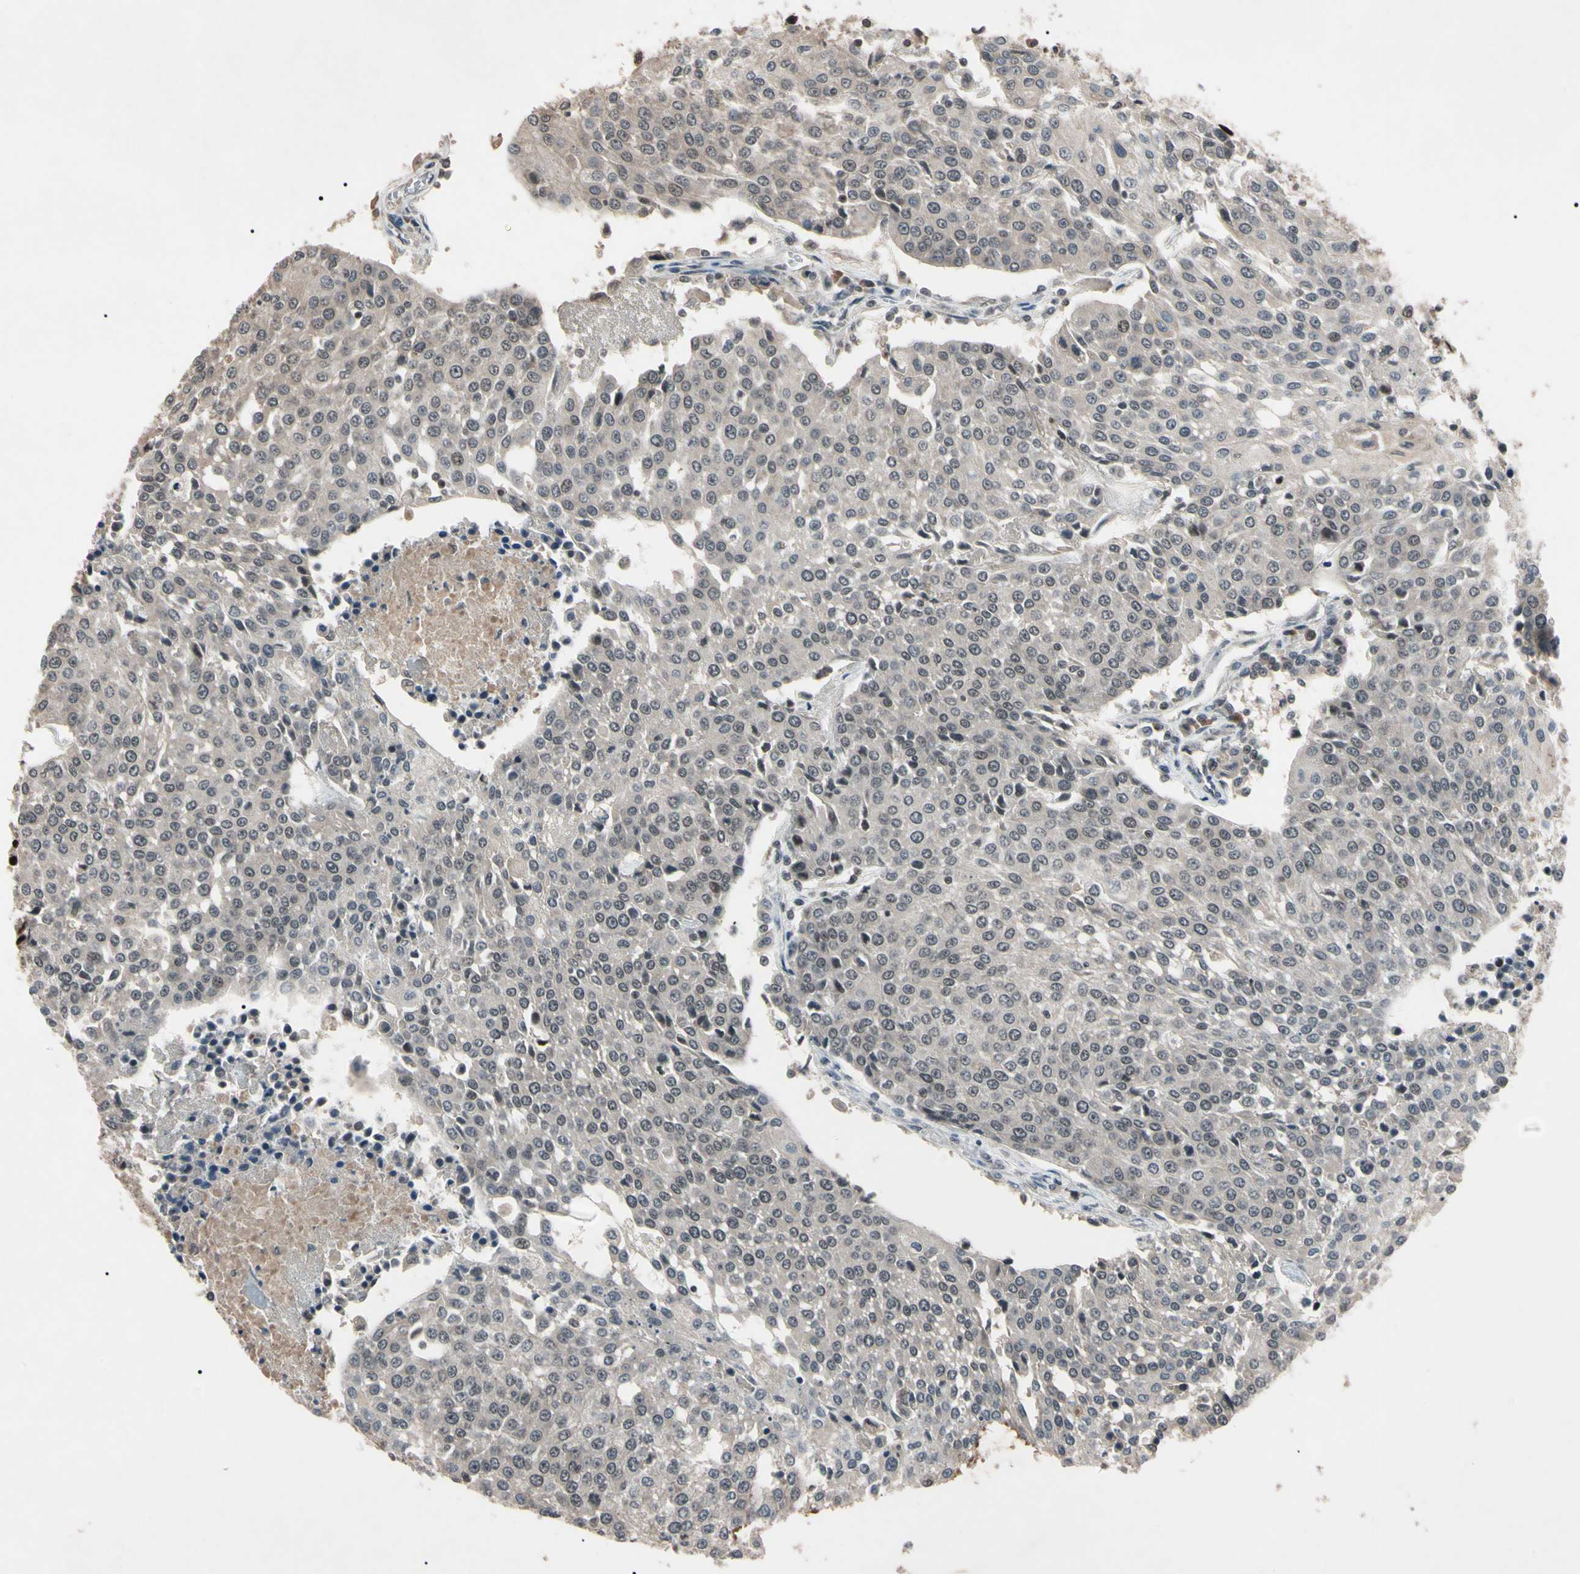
{"staining": {"intensity": "weak", "quantity": ">75%", "location": "cytoplasmic/membranous"}, "tissue": "urothelial cancer", "cell_type": "Tumor cells", "image_type": "cancer", "snomed": [{"axis": "morphology", "description": "Urothelial carcinoma, High grade"}, {"axis": "topography", "description": "Urinary bladder"}], "caption": "Immunohistochemistry micrograph of human urothelial carcinoma (high-grade) stained for a protein (brown), which displays low levels of weak cytoplasmic/membranous positivity in approximately >75% of tumor cells.", "gene": "YY1", "patient": {"sex": "female", "age": 85}}